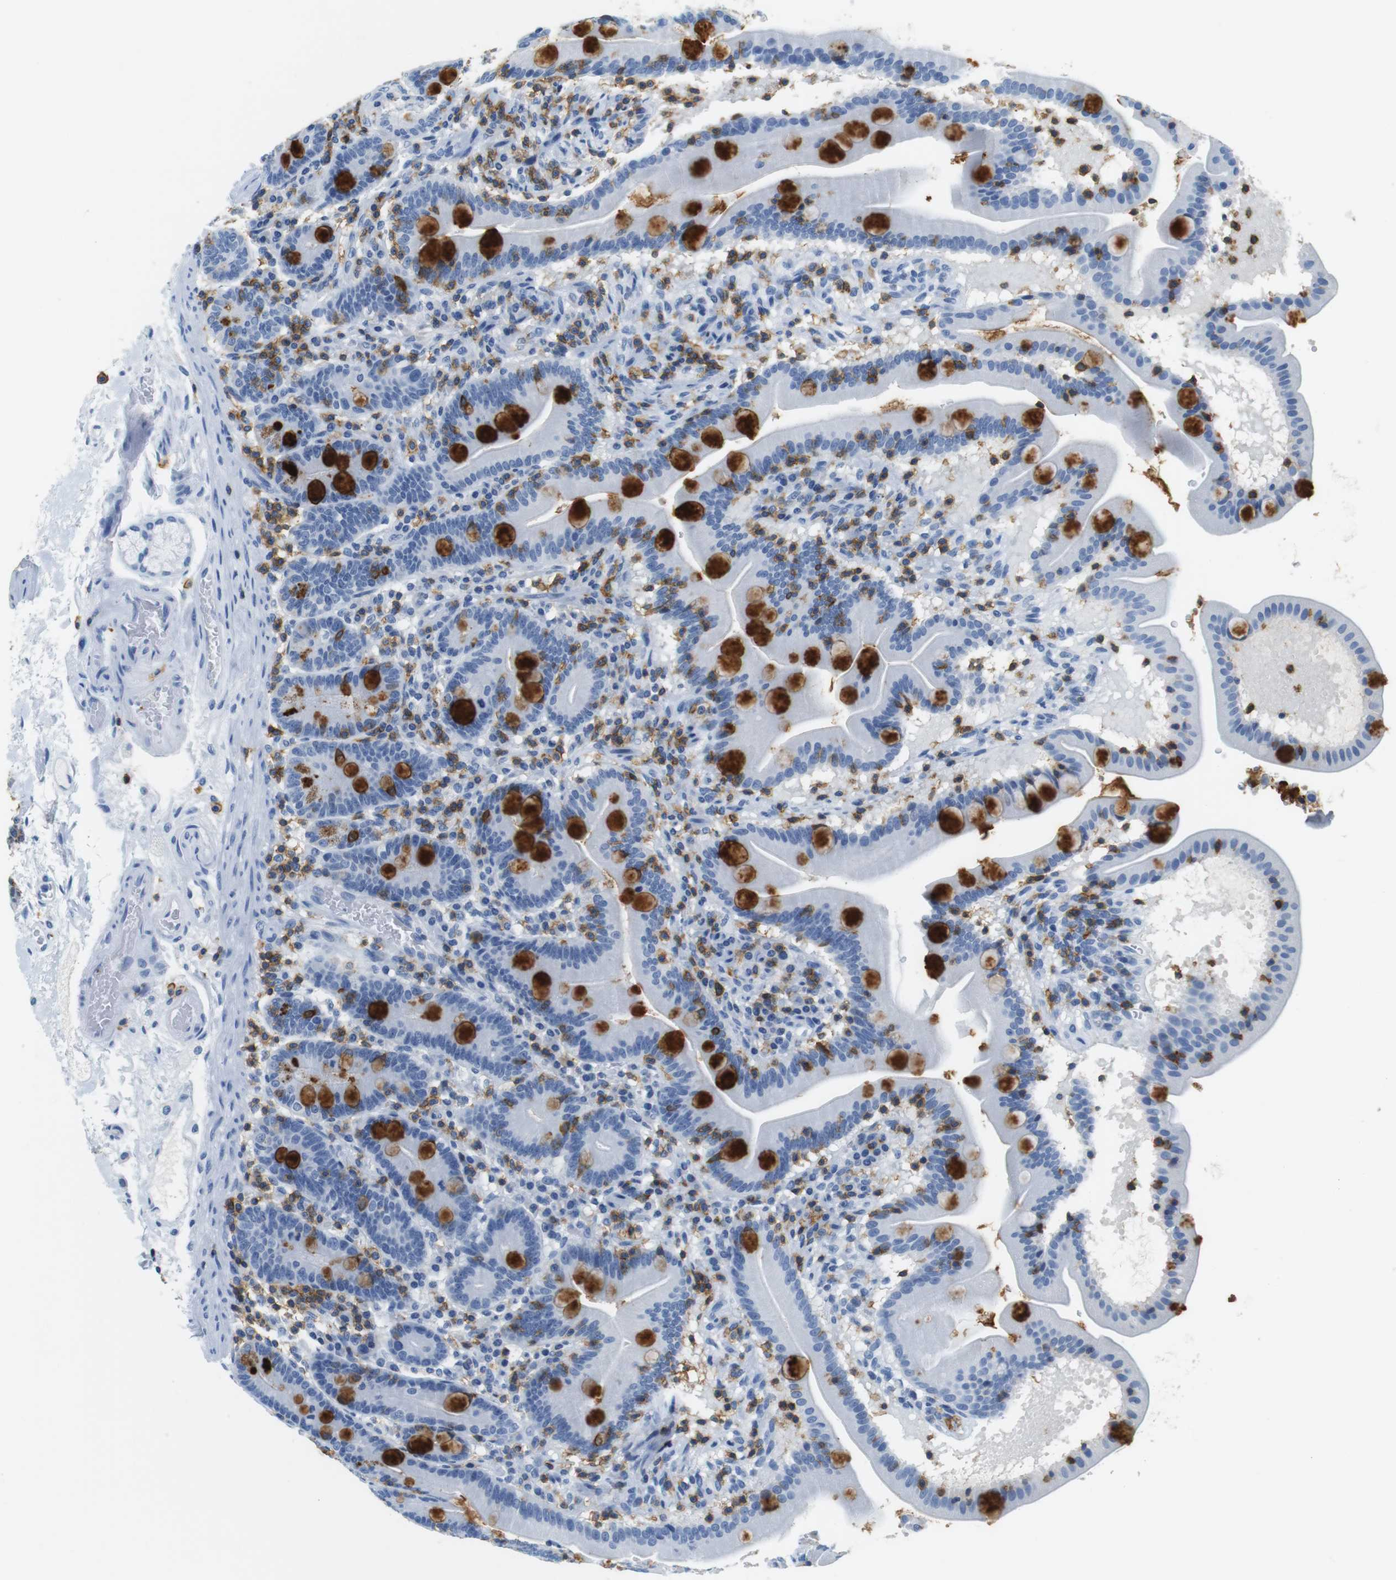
{"staining": {"intensity": "strong", "quantity": "<25%", "location": "cytoplasmic/membranous"}, "tissue": "duodenum", "cell_type": "Glandular cells", "image_type": "normal", "snomed": [{"axis": "morphology", "description": "Normal tissue, NOS"}, {"axis": "topography", "description": "Duodenum"}], "caption": "The micrograph exhibits immunohistochemical staining of benign duodenum. There is strong cytoplasmic/membranous staining is present in approximately <25% of glandular cells.", "gene": "LAT", "patient": {"sex": "male", "age": 54}}